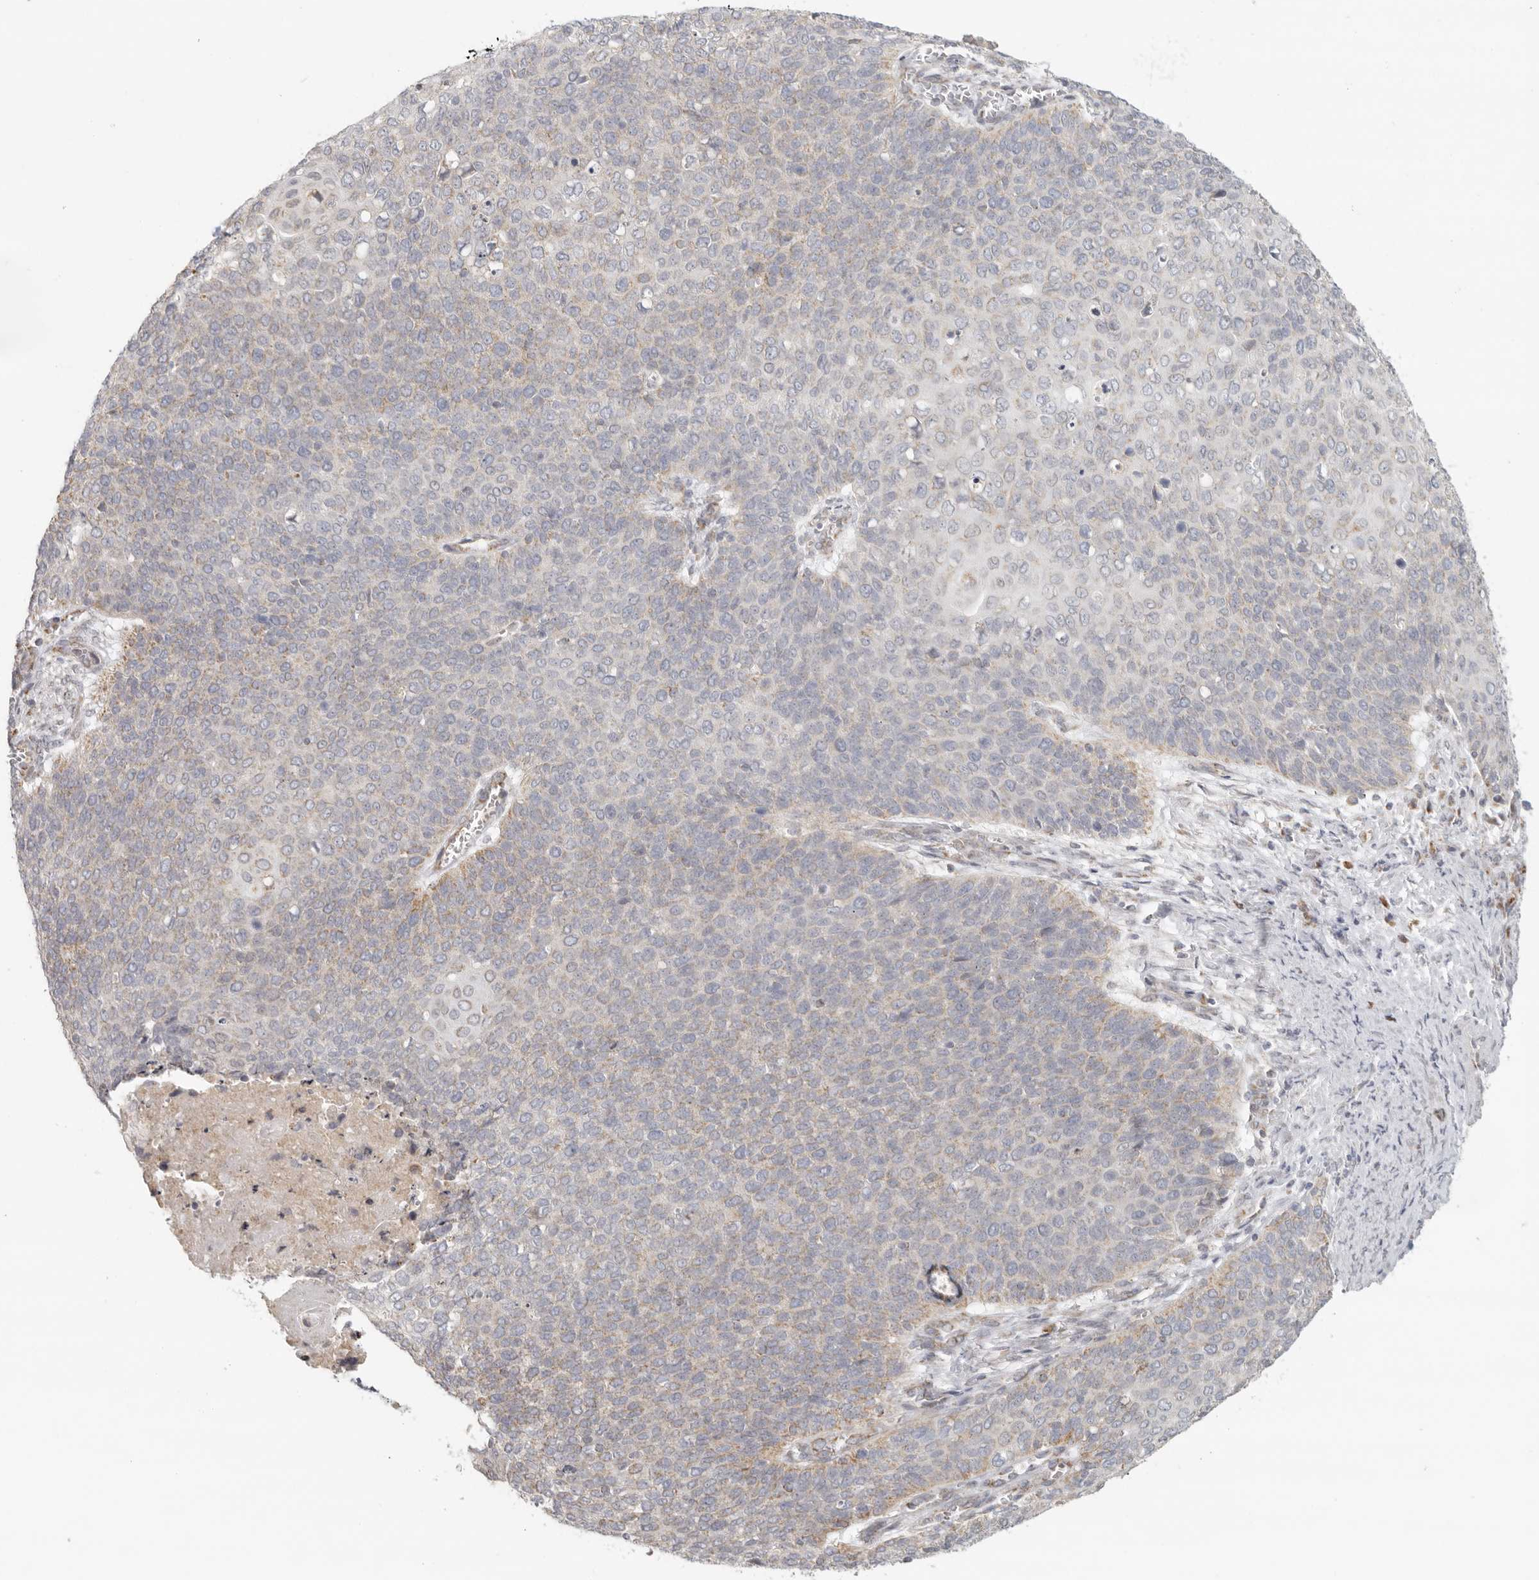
{"staining": {"intensity": "weak", "quantity": "25%-75%", "location": "cytoplasmic/membranous"}, "tissue": "cervical cancer", "cell_type": "Tumor cells", "image_type": "cancer", "snomed": [{"axis": "morphology", "description": "Squamous cell carcinoma, NOS"}, {"axis": "topography", "description": "Cervix"}], "caption": "This is an image of IHC staining of cervical cancer (squamous cell carcinoma), which shows weak expression in the cytoplasmic/membranous of tumor cells.", "gene": "KDF1", "patient": {"sex": "female", "age": 39}}